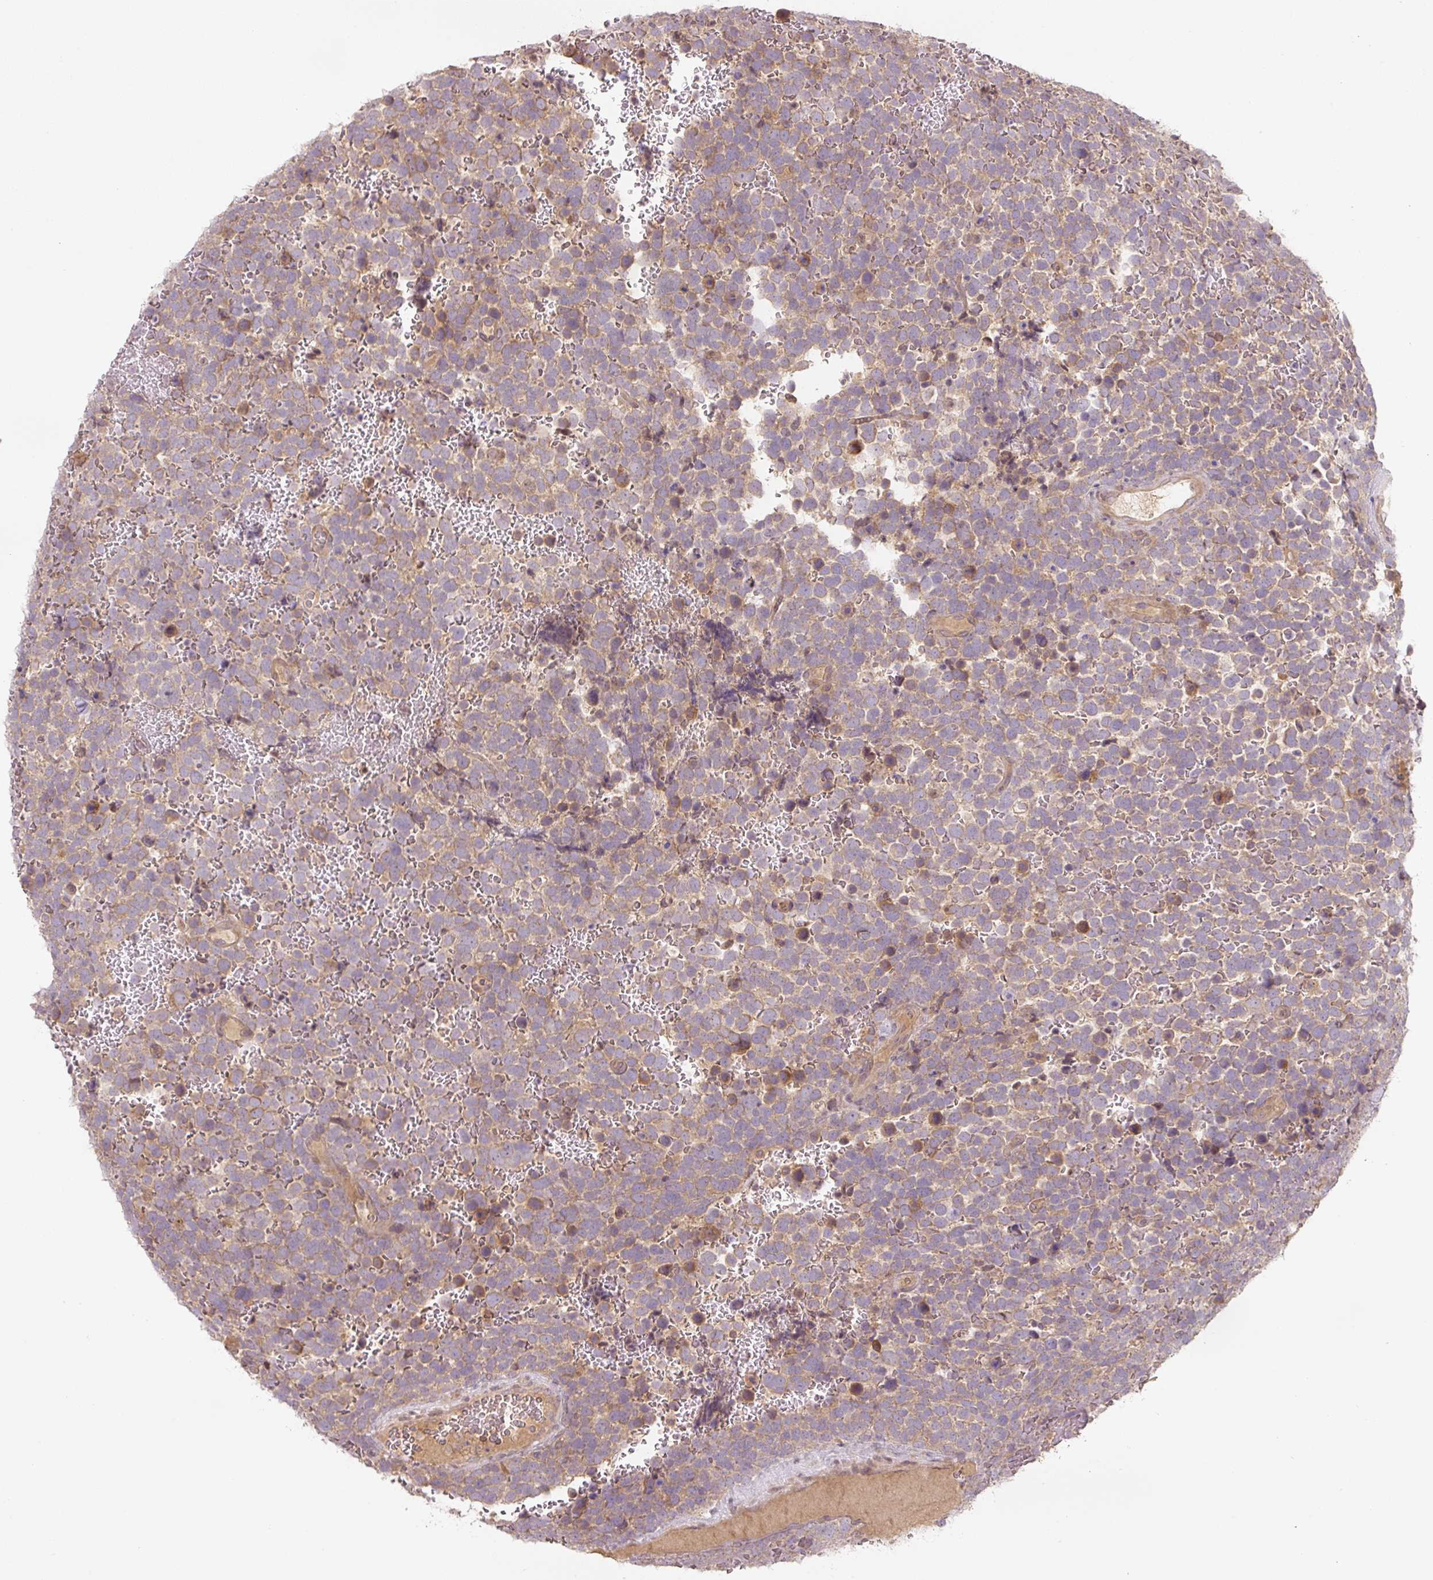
{"staining": {"intensity": "weak", "quantity": ">75%", "location": "cytoplasmic/membranous"}, "tissue": "urothelial cancer", "cell_type": "Tumor cells", "image_type": "cancer", "snomed": [{"axis": "morphology", "description": "Urothelial carcinoma, High grade"}, {"axis": "topography", "description": "Urinary bladder"}], "caption": "Human urothelial cancer stained with a protein marker exhibits weak staining in tumor cells.", "gene": "C2orf73", "patient": {"sex": "female", "age": 82}}